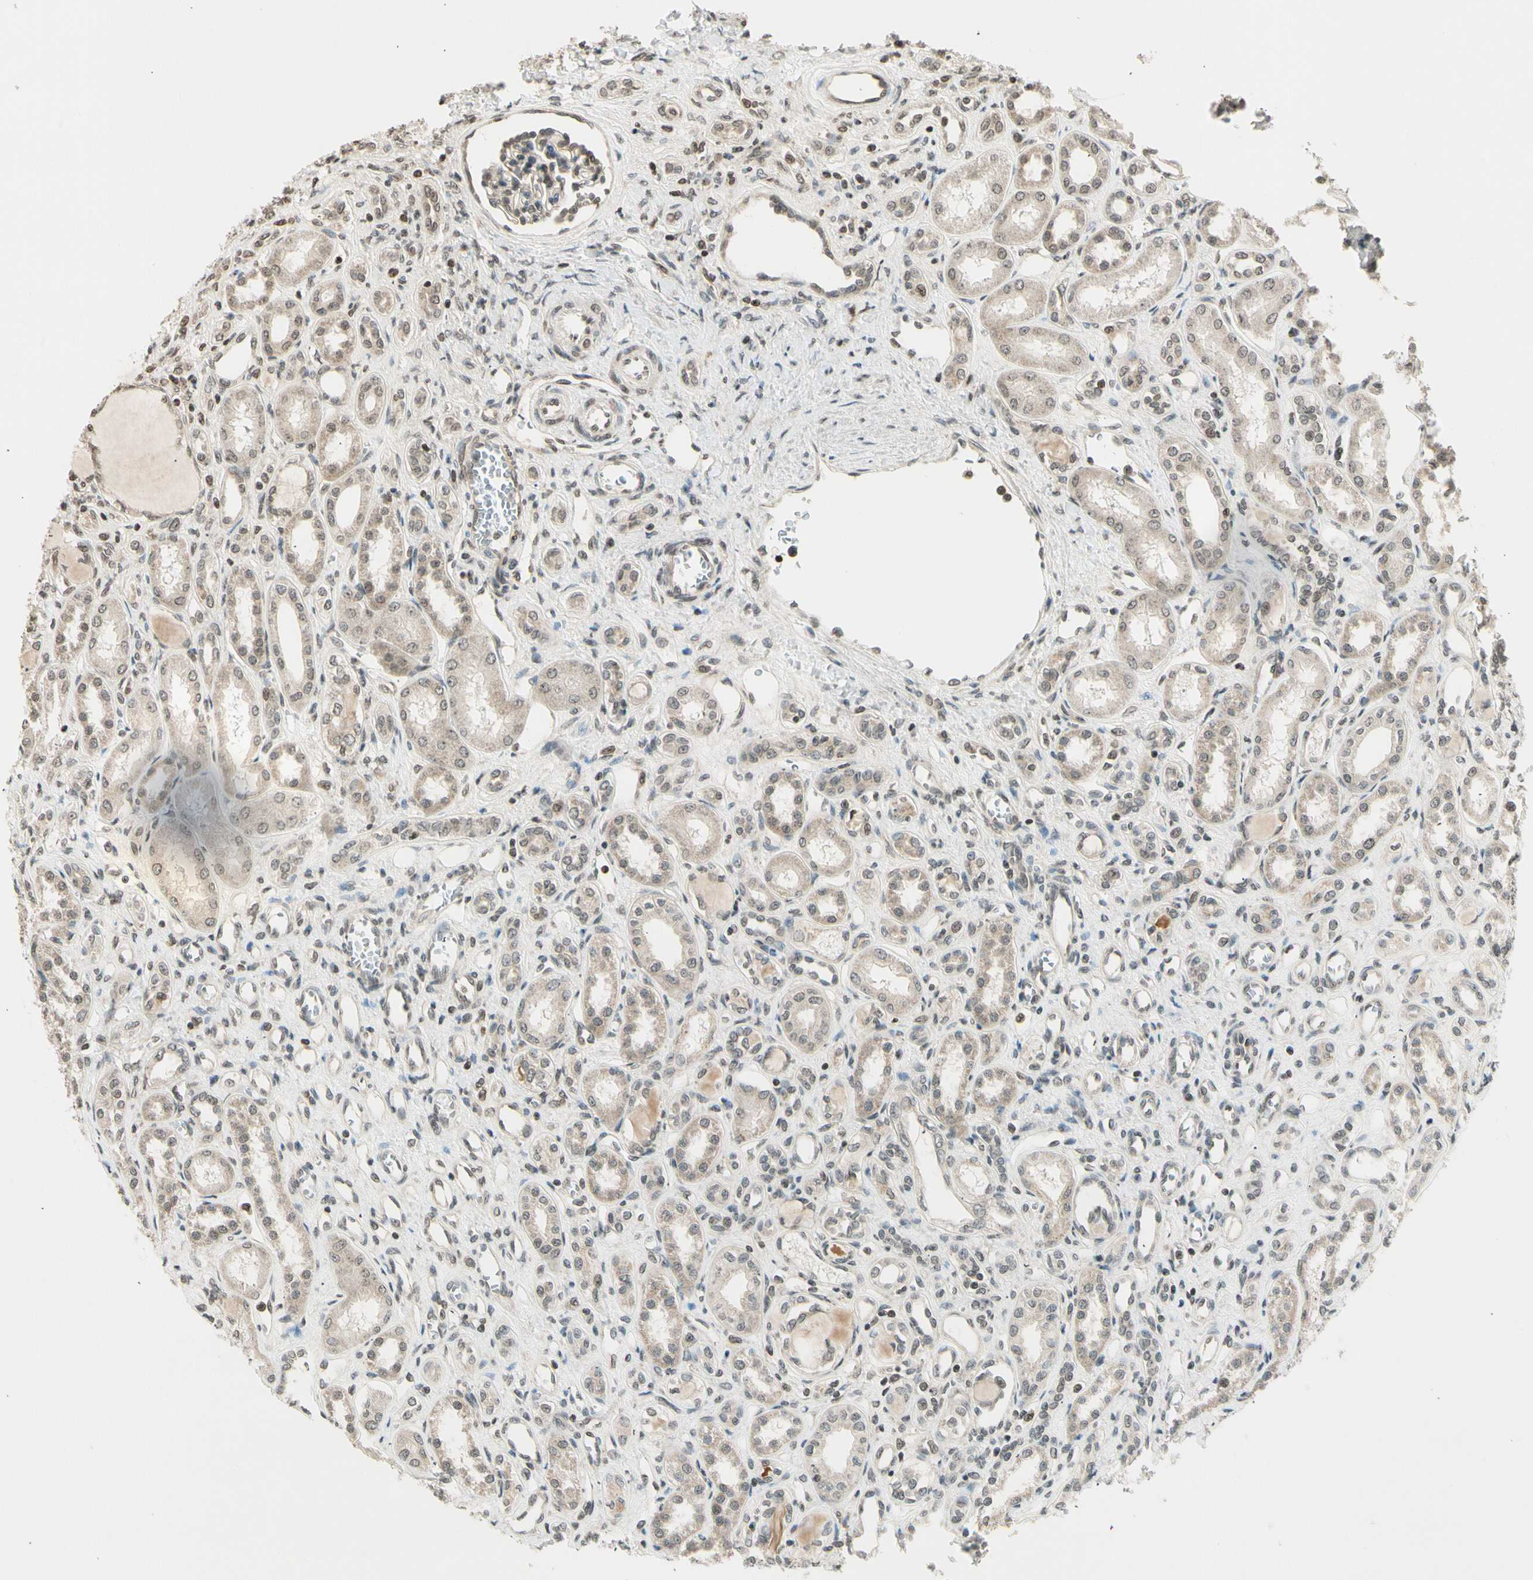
{"staining": {"intensity": "moderate", "quantity": "<25%", "location": "cytoplasmic/membranous,nuclear"}, "tissue": "kidney", "cell_type": "Cells in glomeruli", "image_type": "normal", "snomed": [{"axis": "morphology", "description": "Normal tissue, NOS"}, {"axis": "topography", "description": "Kidney"}], "caption": "The histopathology image shows immunohistochemical staining of unremarkable kidney. There is moderate cytoplasmic/membranous,nuclear staining is identified in approximately <25% of cells in glomeruli. Using DAB (3,3'-diaminobenzidine) (brown) and hematoxylin (blue) stains, captured at high magnification using brightfield microscopy.", "gene": "SMN2", "patient": {"sex": "male", "age": 7}}